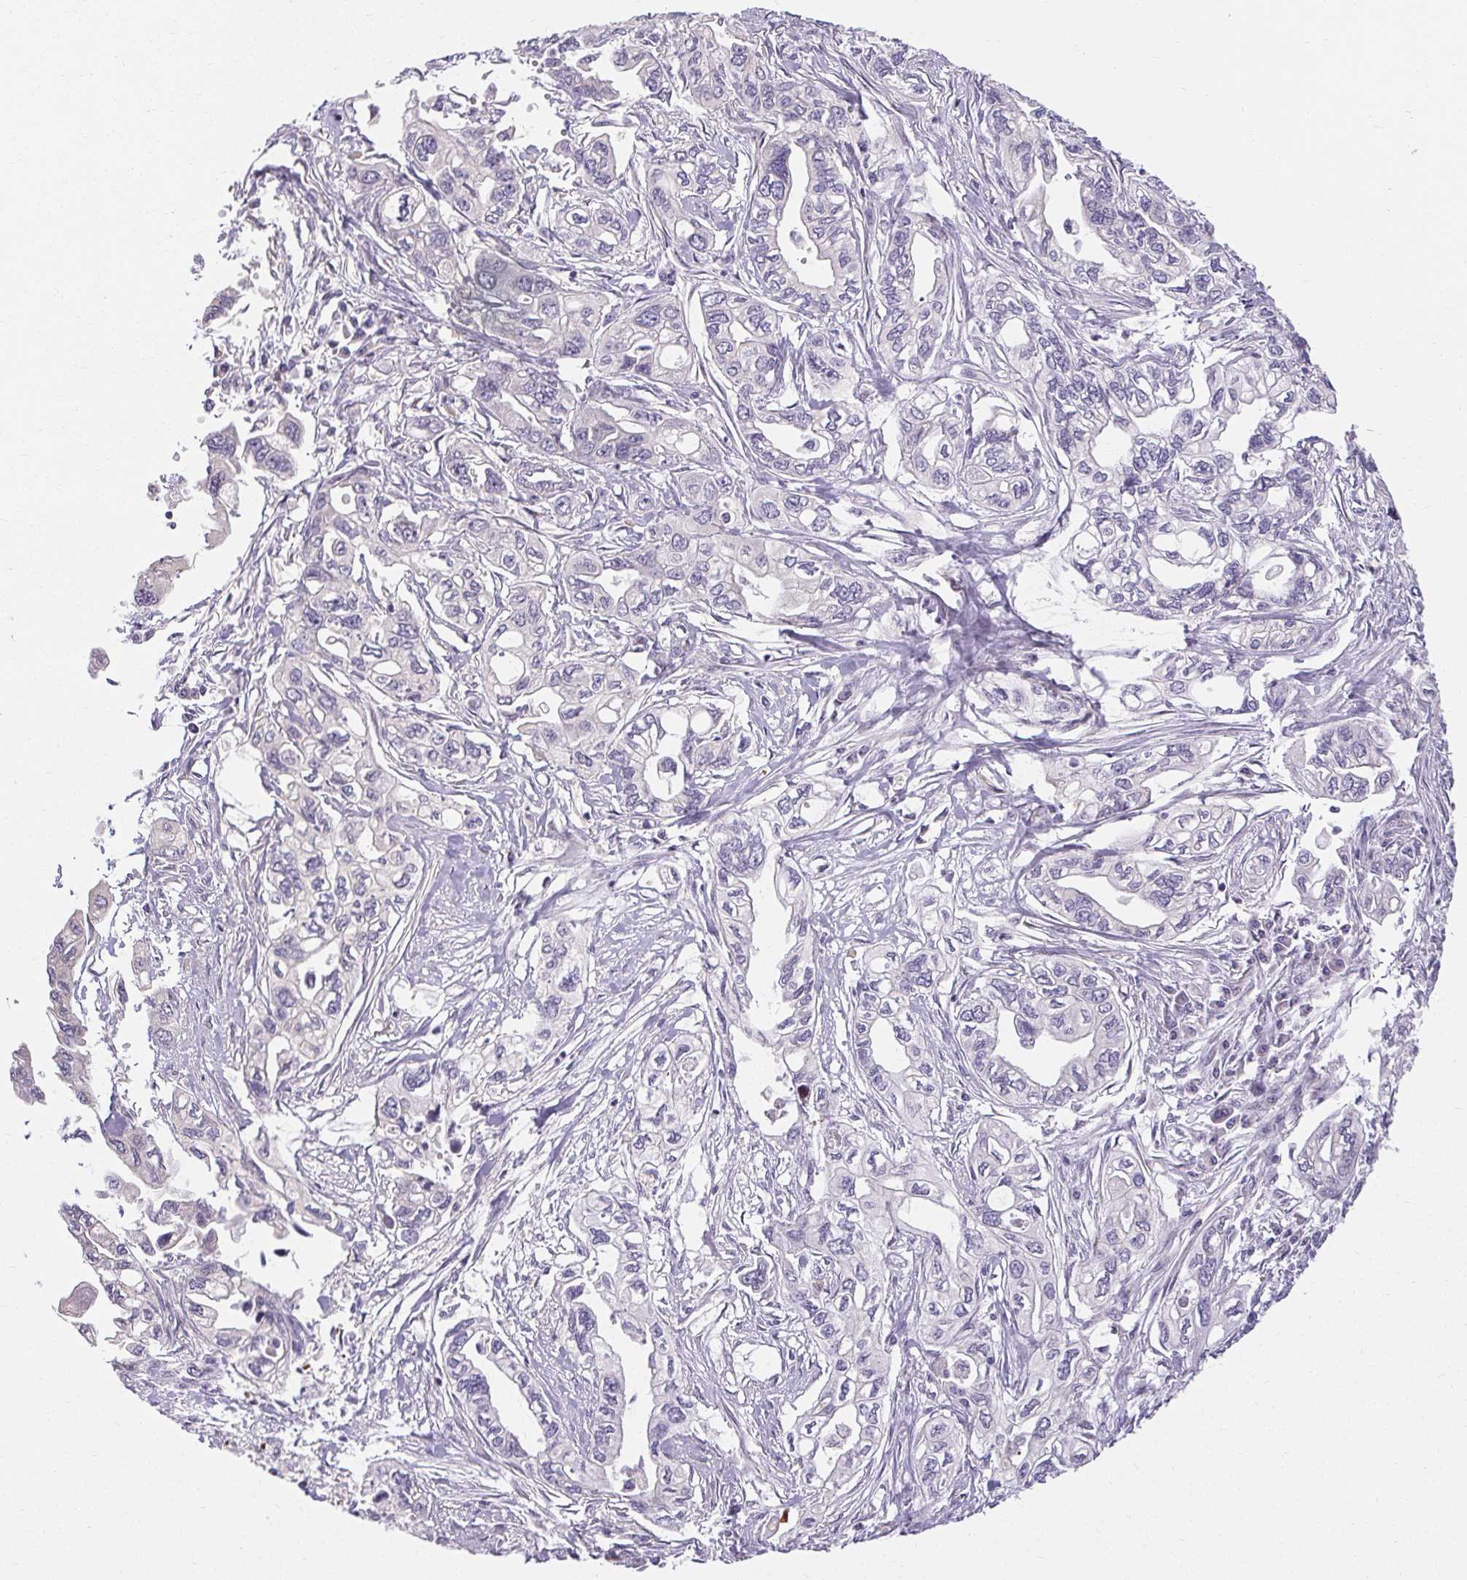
{"staining": {"intensity": "negative", "quantity": "none", "location": "none"}, "tissue": "pancreatic cancer", "cell_type": "Tumor cells", "image_type": "cancer", "snomed": [{"axis": "morphology", "description": "Adenocarcinoma, NOS"}, {"axis": "topography", "description": "Pancreas"}], "caption": "An image of pancreatic cancer stained for a protein displays no brown staining in tumor cells.", "gene": "TMEM52B", "patient": {"sex": "male", "age": 68}}